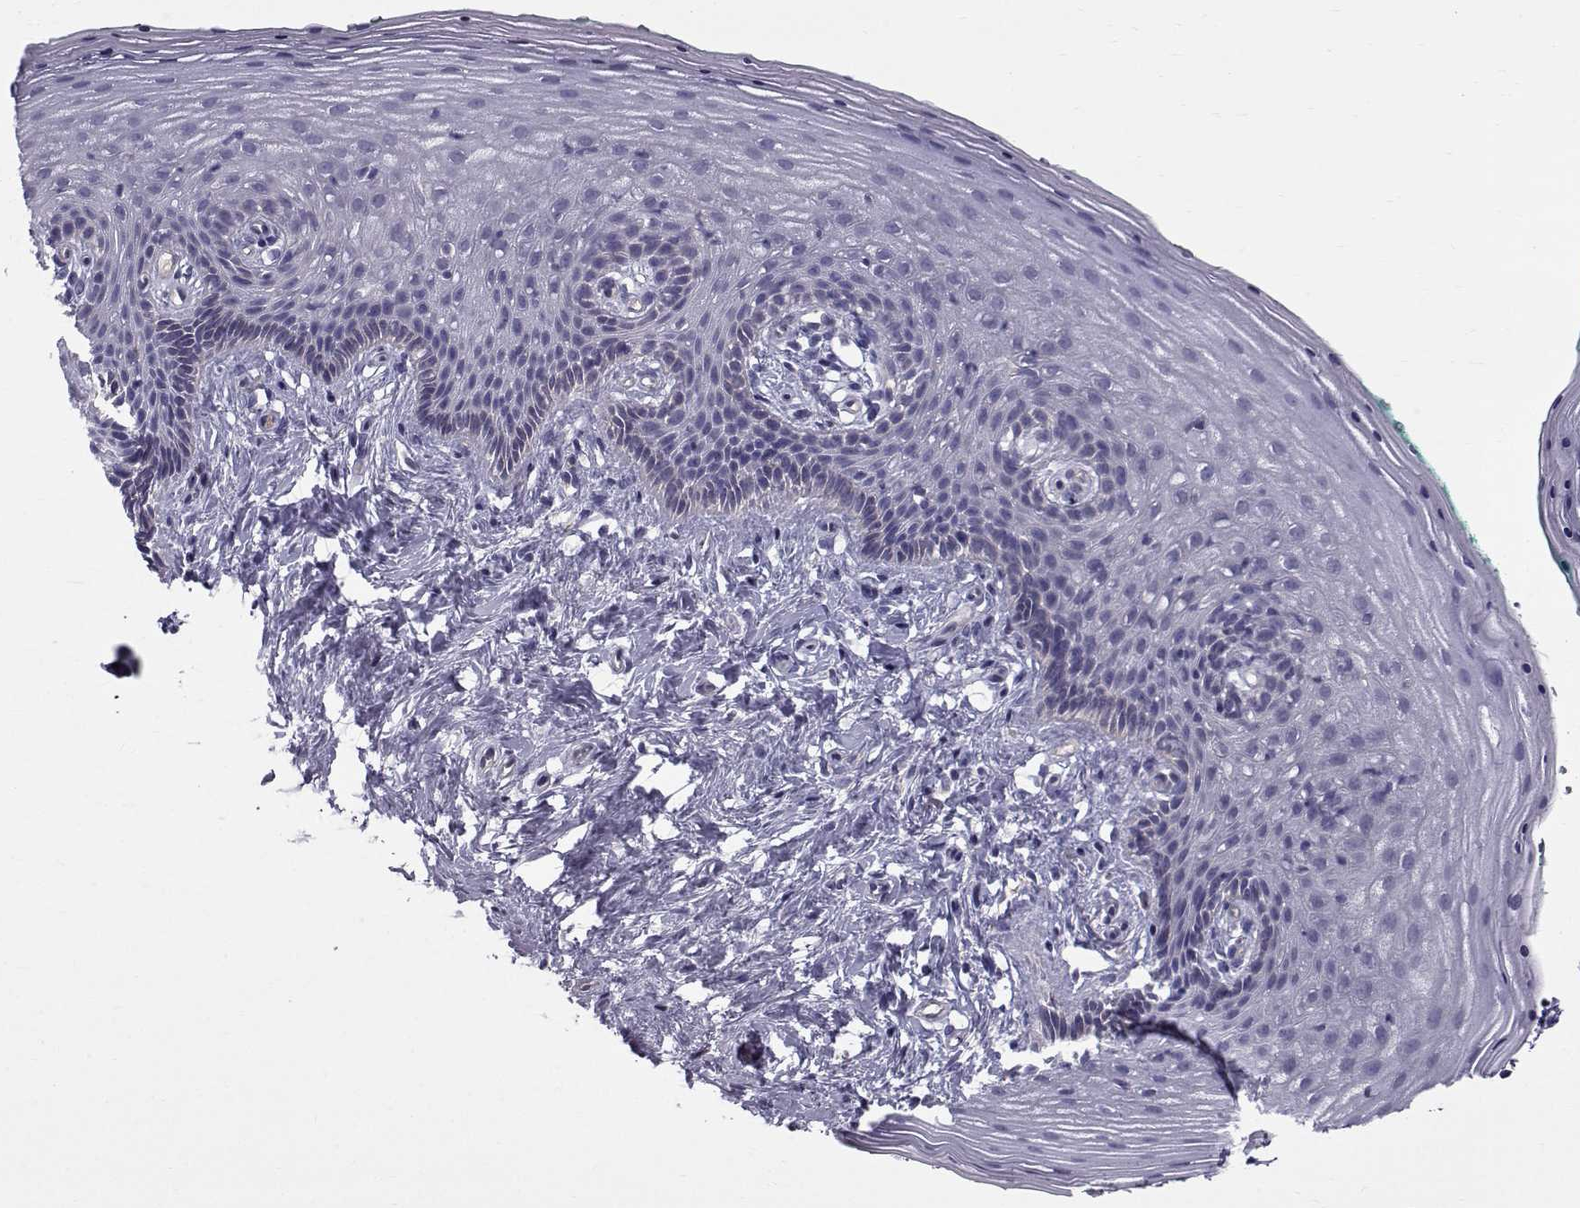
{"staining": {"intensity": "negative", "quantity": "none", "location": "none"}, "tissue": "vagina", "cell_type": "Squamous epithelial cells", "image_type": "normal", "snomed": [{"axis": "morphology", "description": "Normal tissue, NOS"}, {"axis": "topography", "description": "Vagina"}], "caption": "Immunohistochemistry micrograph of normal vagina: vagina stained with DAB (3,3'-diaminobenzidine) reveals no significant protein expression in squamous epithelial cells. (DAB immunohistochemistry (IHC) with hematoxylin counter stain).", "gene": "CALCR", "patient": {"sex": "female", "age": 45}}